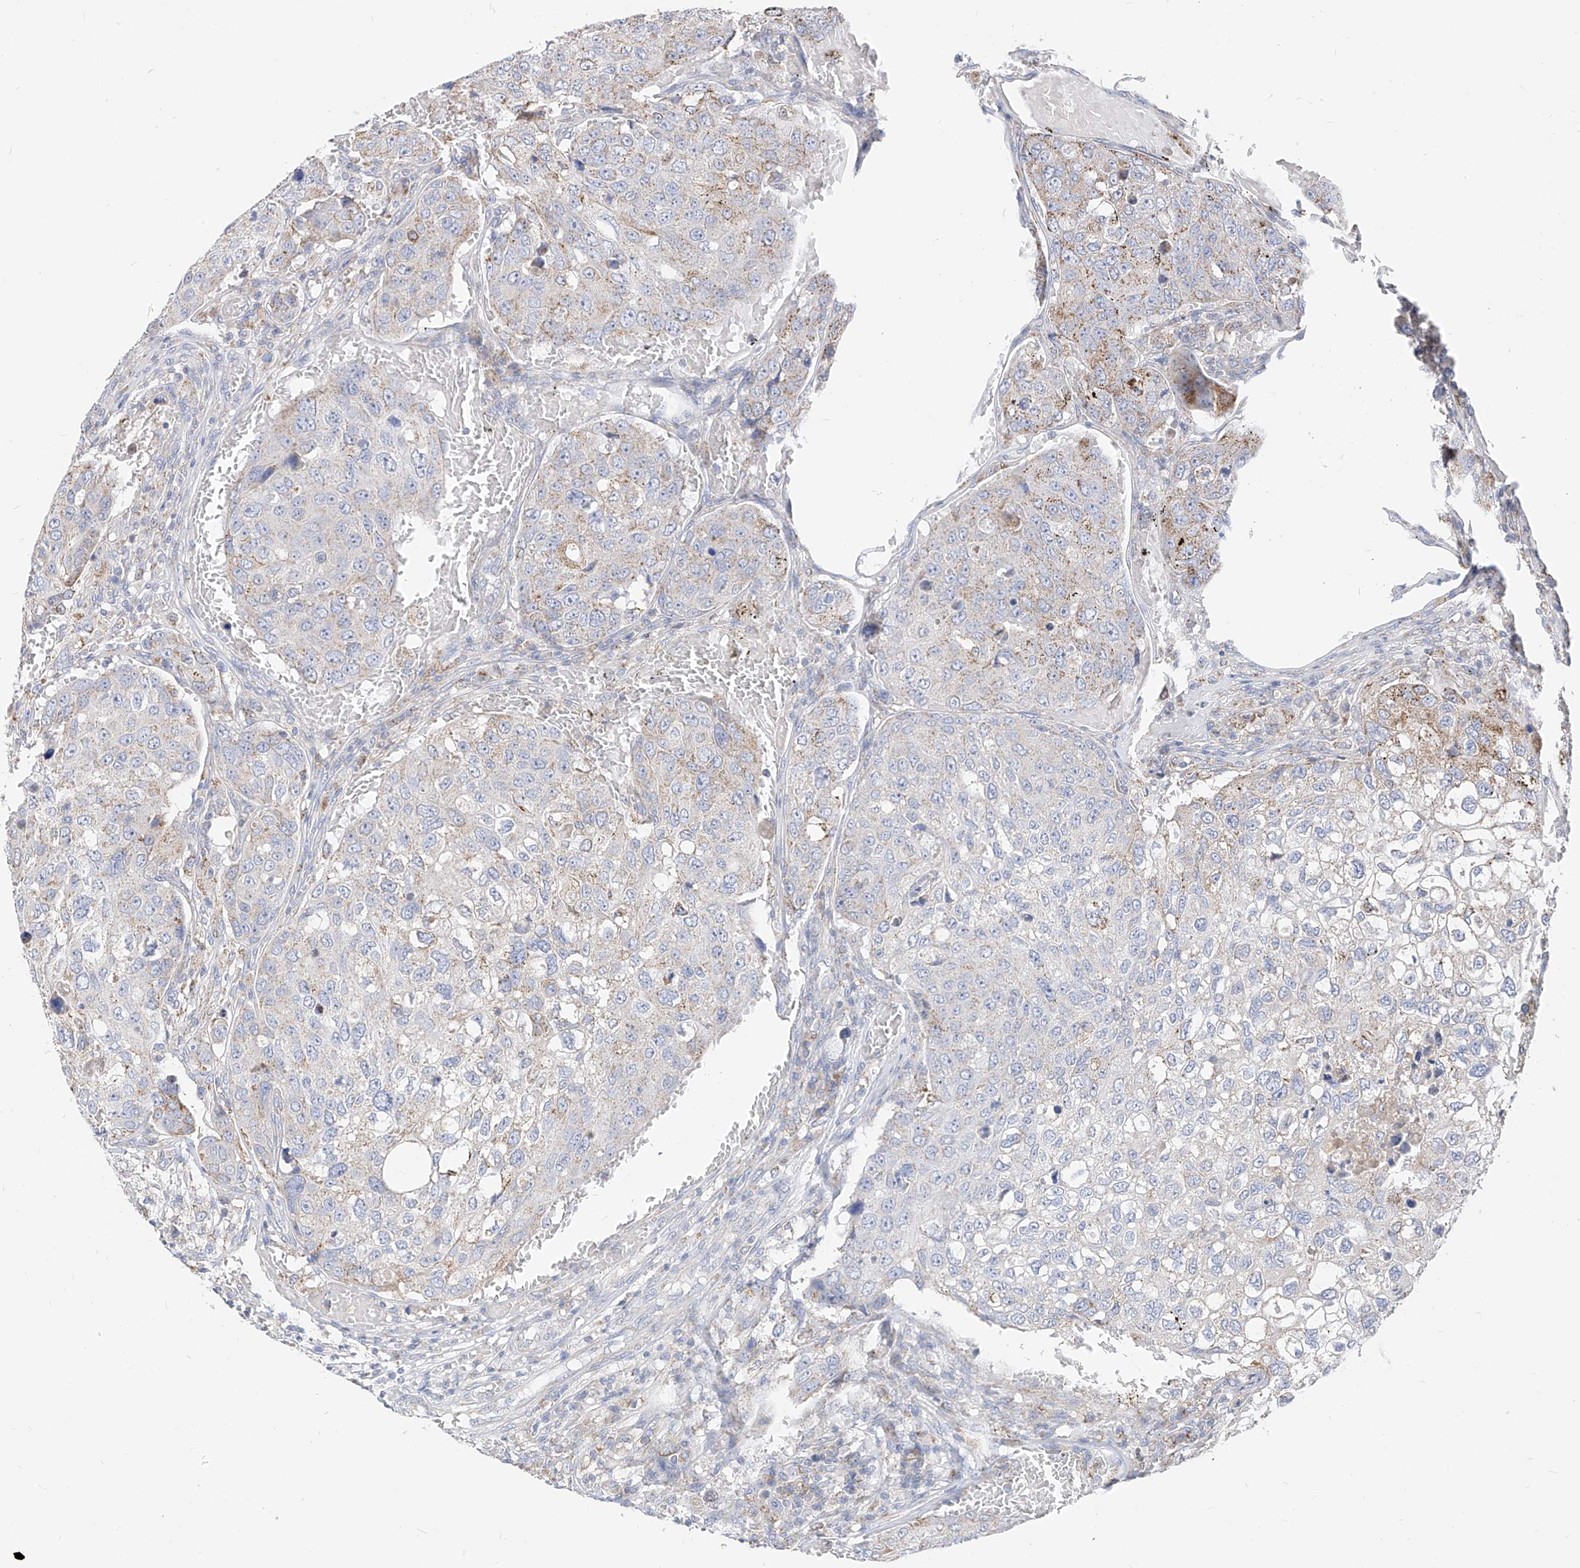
{"staining": {"intensity": "weak", "quantity": "25%-75%", "location": "cytoplasmic/membranous"}, "tissue": "urothelial cancer", "cell_type": "Tumor cells", "image_type": "cancer", "snomed": [{"axis": "morphology", "description": "Urothelial carcinoma, High grade"}, {"axis": "topography", "description": "Lymph node"}, {"axis": "topography", "description": "Urinary bladder"}], "caption": "This micrograph shows urothelial cancer stained with immunohistochemistry to label a protein in brown. The cytoplasmic/membranous of tumor cells show weak positivity for the protein. Nuclei are counter-stained blue.", "gene": "RASA2", "patient": {"sex": "male", "age": 51}}